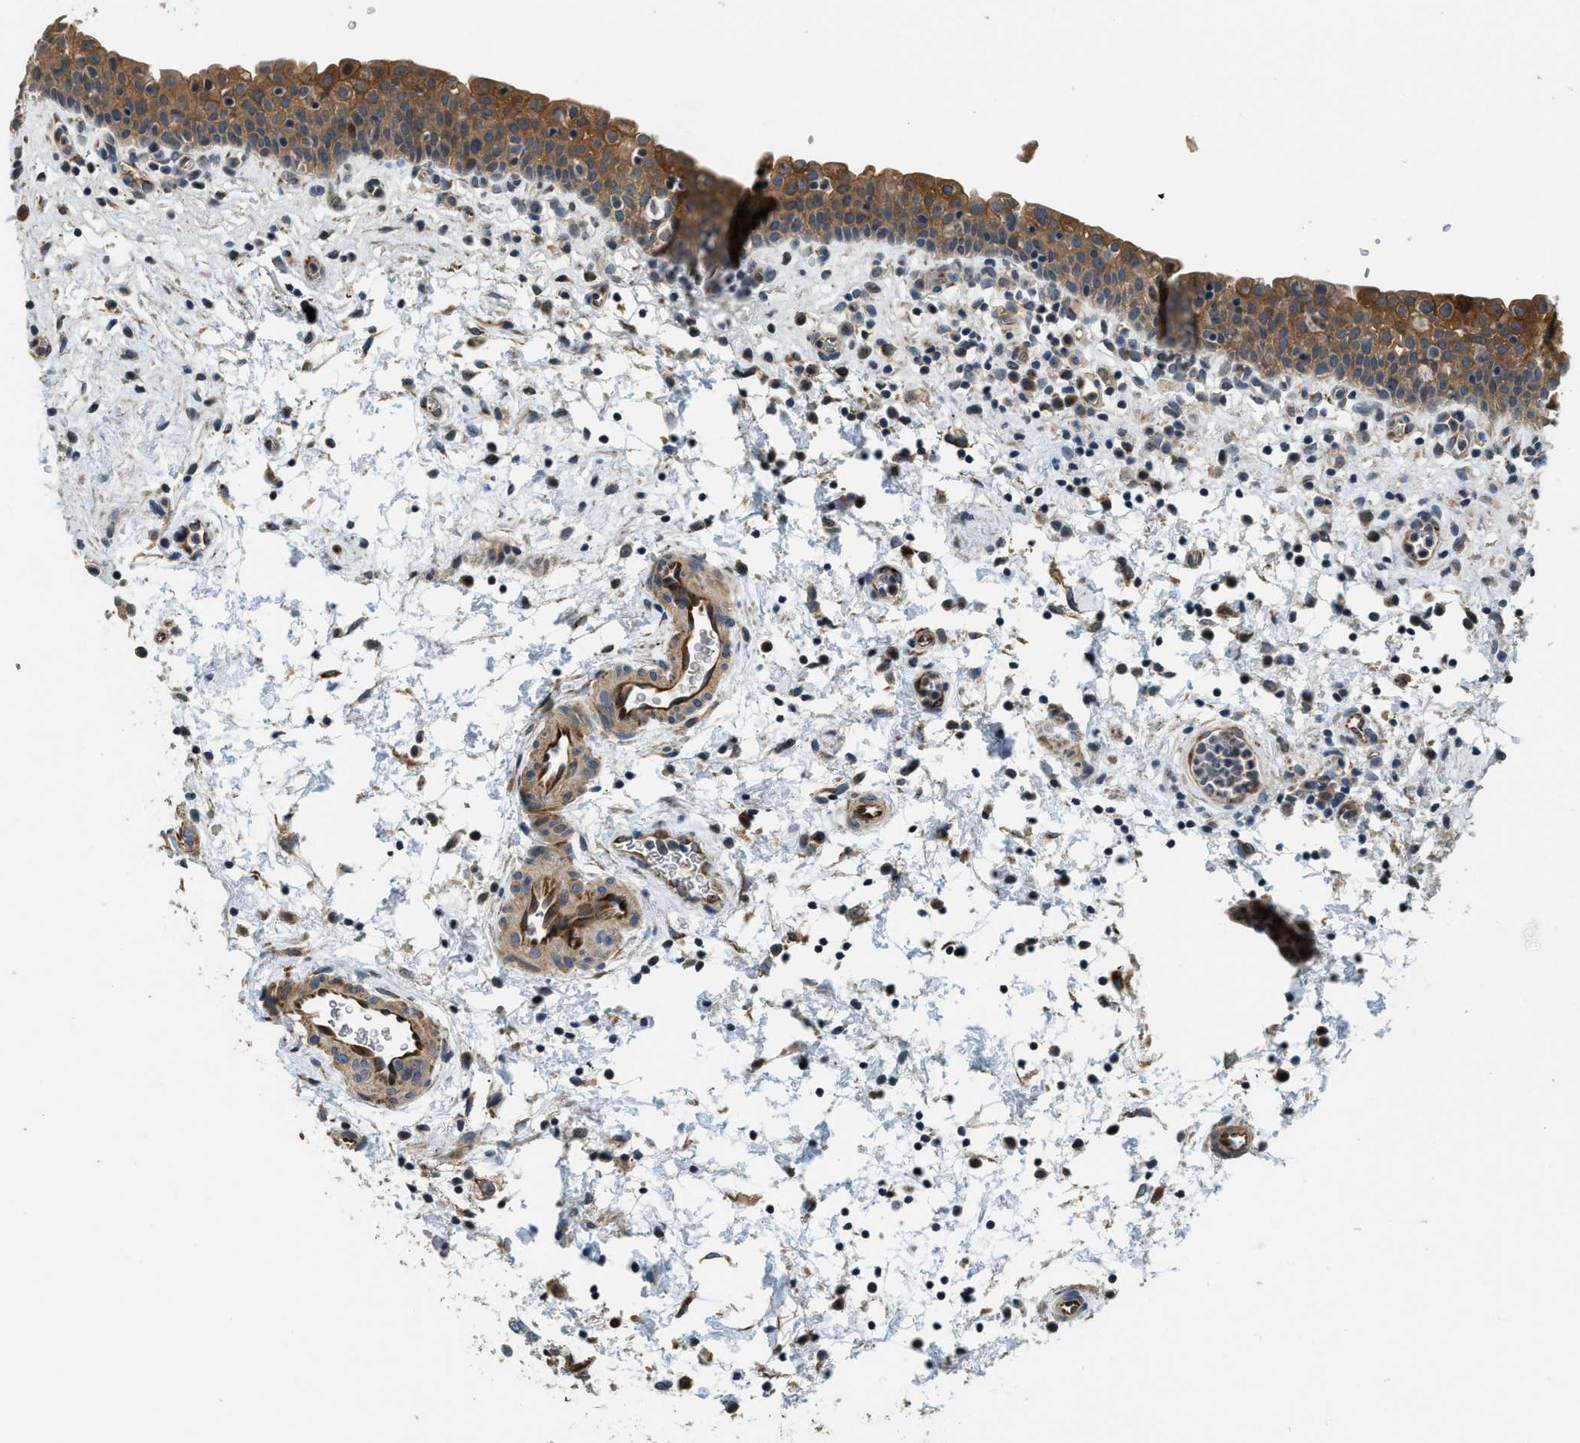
{"staining": {"intensity": "moderate", "quantity": ">75%", "location": "cytoplasmic/membranous"}, "tissue": "urinary bladder", "cell_type": "Urothelial cells", "image_type": "normal", "snomed": [{"axis": "morphology", "description": "Normal tissue, NOS"}, {"axis": "topography", "description": "Urinary bladder"}], "caption": "Immunohistochemical staining of benign urinary bladder displays medium levels of moderate cytoplasmic/membranous expression in approximately >75% of urothelial cells.", "gene": "ALOX12", "patient": {"sex": "male", "age": 37}}